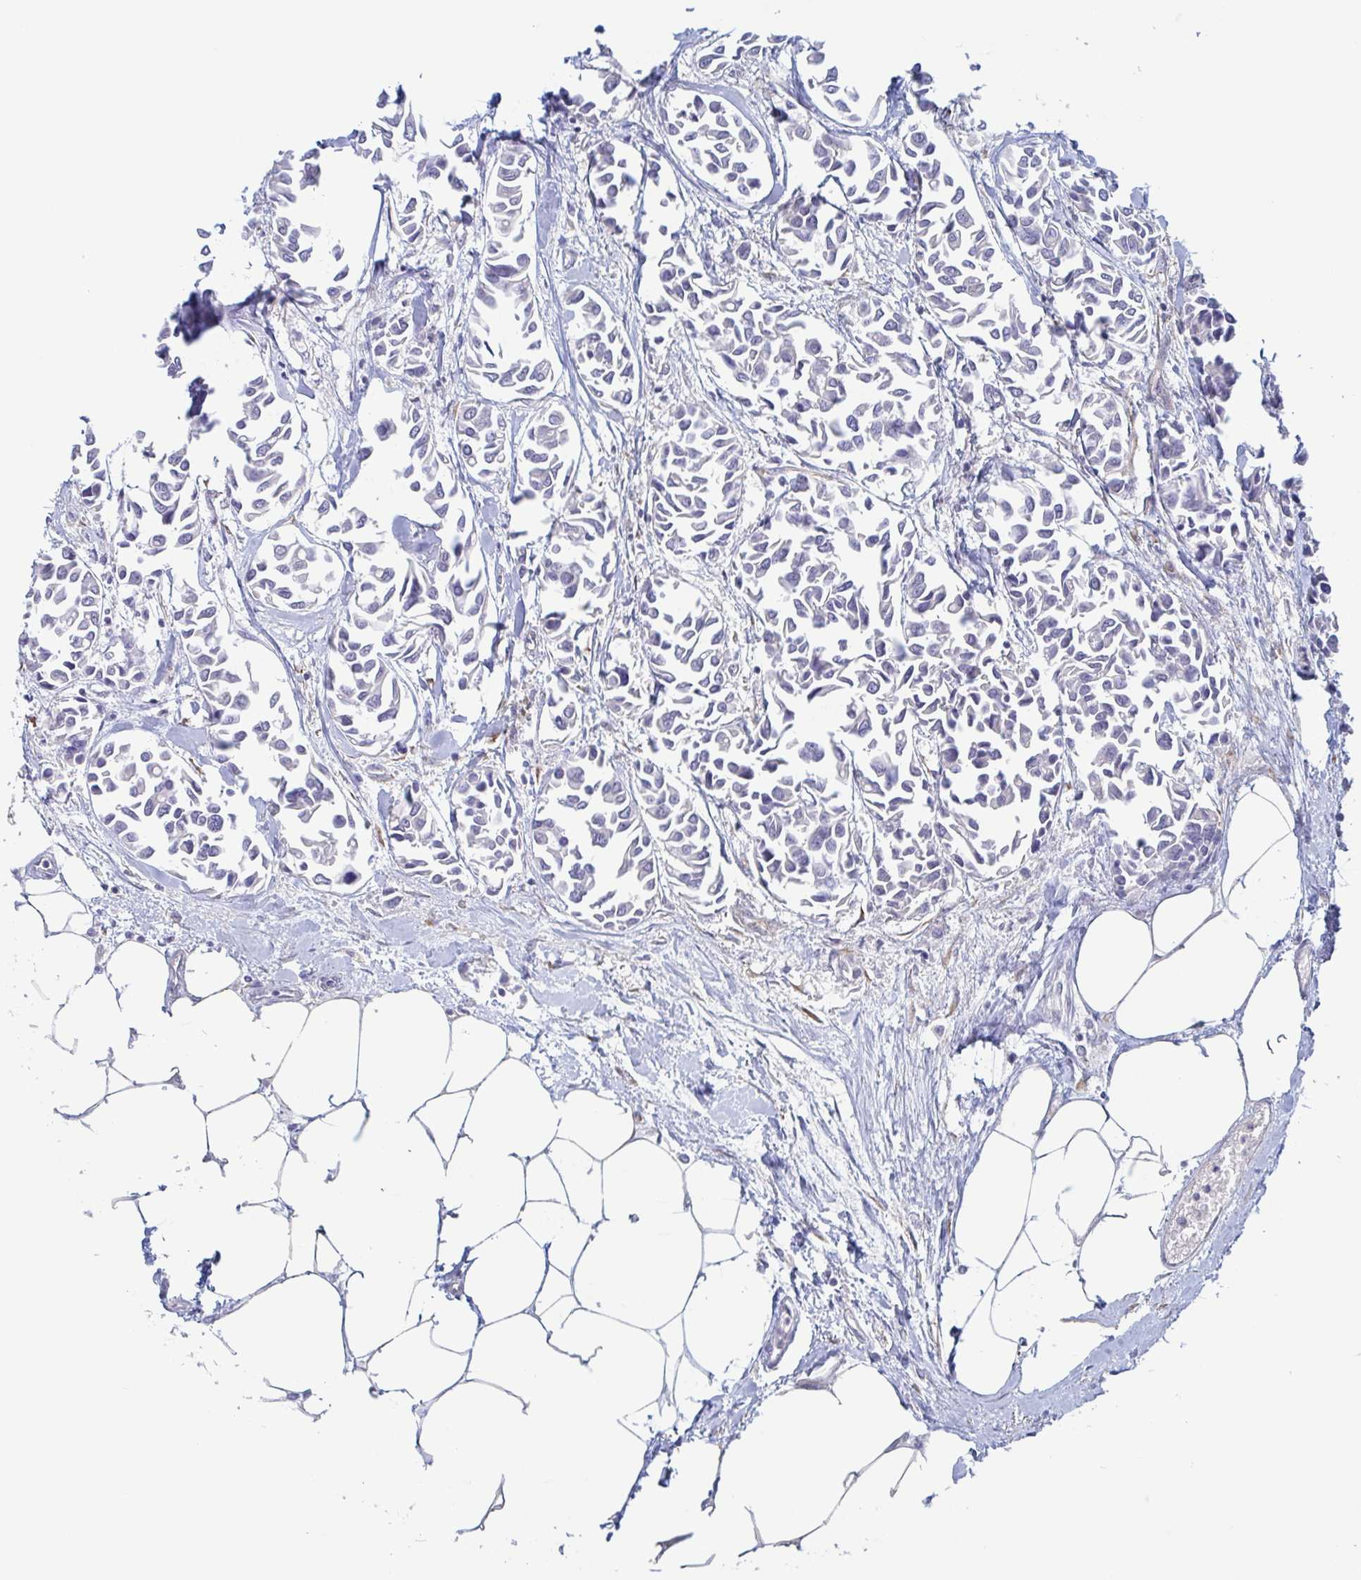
{"staining": {"intensity": "negative", "quantity": "none", "location": "none"}, "tissue": "breast cancer", "cell_type": "Tumor cells", "image_type": "cancer", "snomed": [{"axis": "morphology", "description": "Duct carcinoma"}, {"axis": "topography", "description": "Breast"}], "caption": "Human breast infiltrating ductal carcinoma stained for a protein using immunohistochemistry (IHC) demonstrates no staining in tumor cells.", "gene": "ST14", "patient": {"sex": "female", "age": 54}}